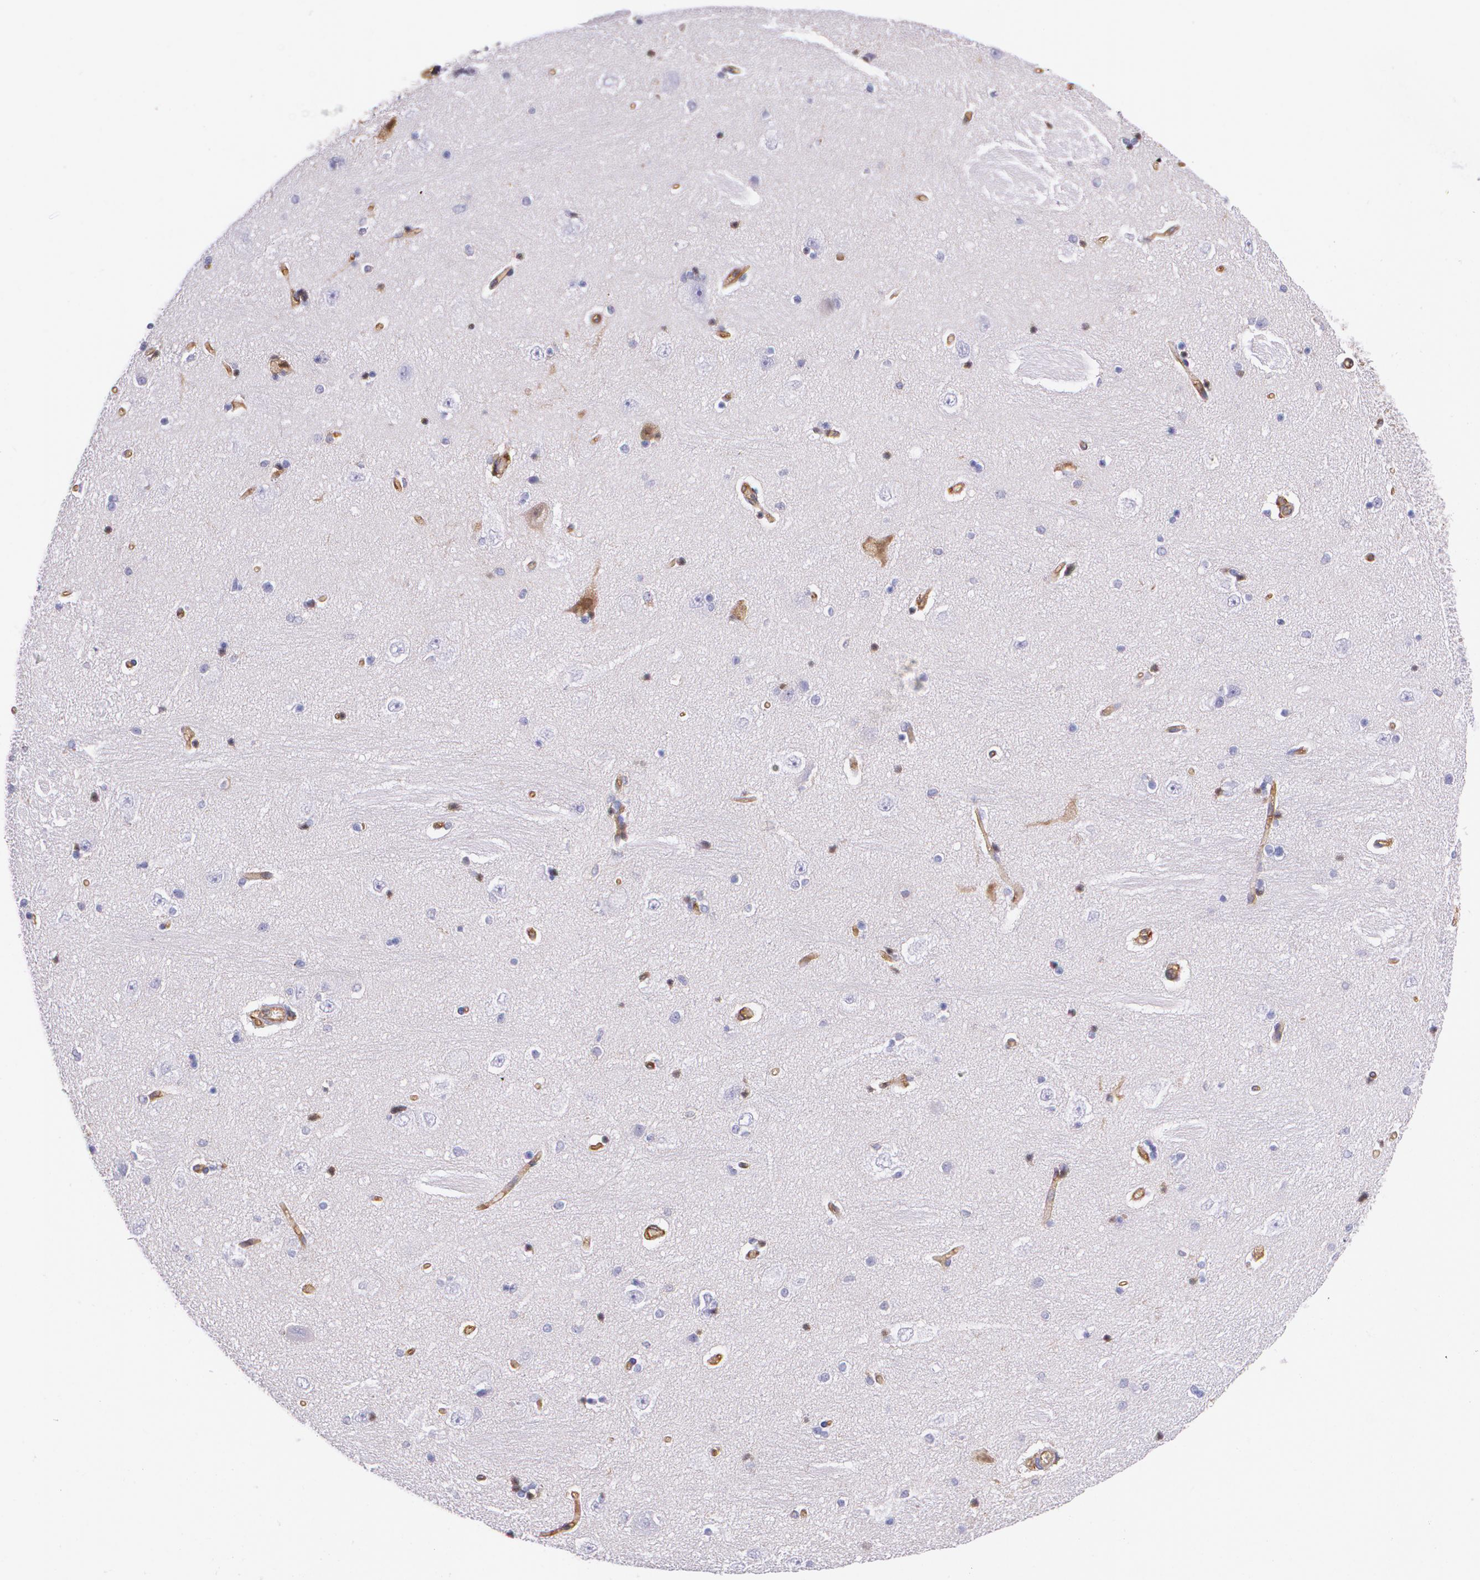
{"staining": {"intensity": "negative", "quantity": "none", "location": "none"}, "tissue": "hippocampus", "cell_type": "Glial cells", "image_type": "normal", "snomed": [{"axis": "morphology", "description": "Normal tissue, NOS"}, {"axis": "topography", "description": "Hippocampus"}], "caption": "High magnification brightfield microscopy of benign hippocampus stained with DAB (3,3'-diaminobenzidine) (brown) and counterstained with hematoxylin (blue): glial cells show no significant expression.", "gene": "B2M", "patient": {"sex": "female", "age": 54}}